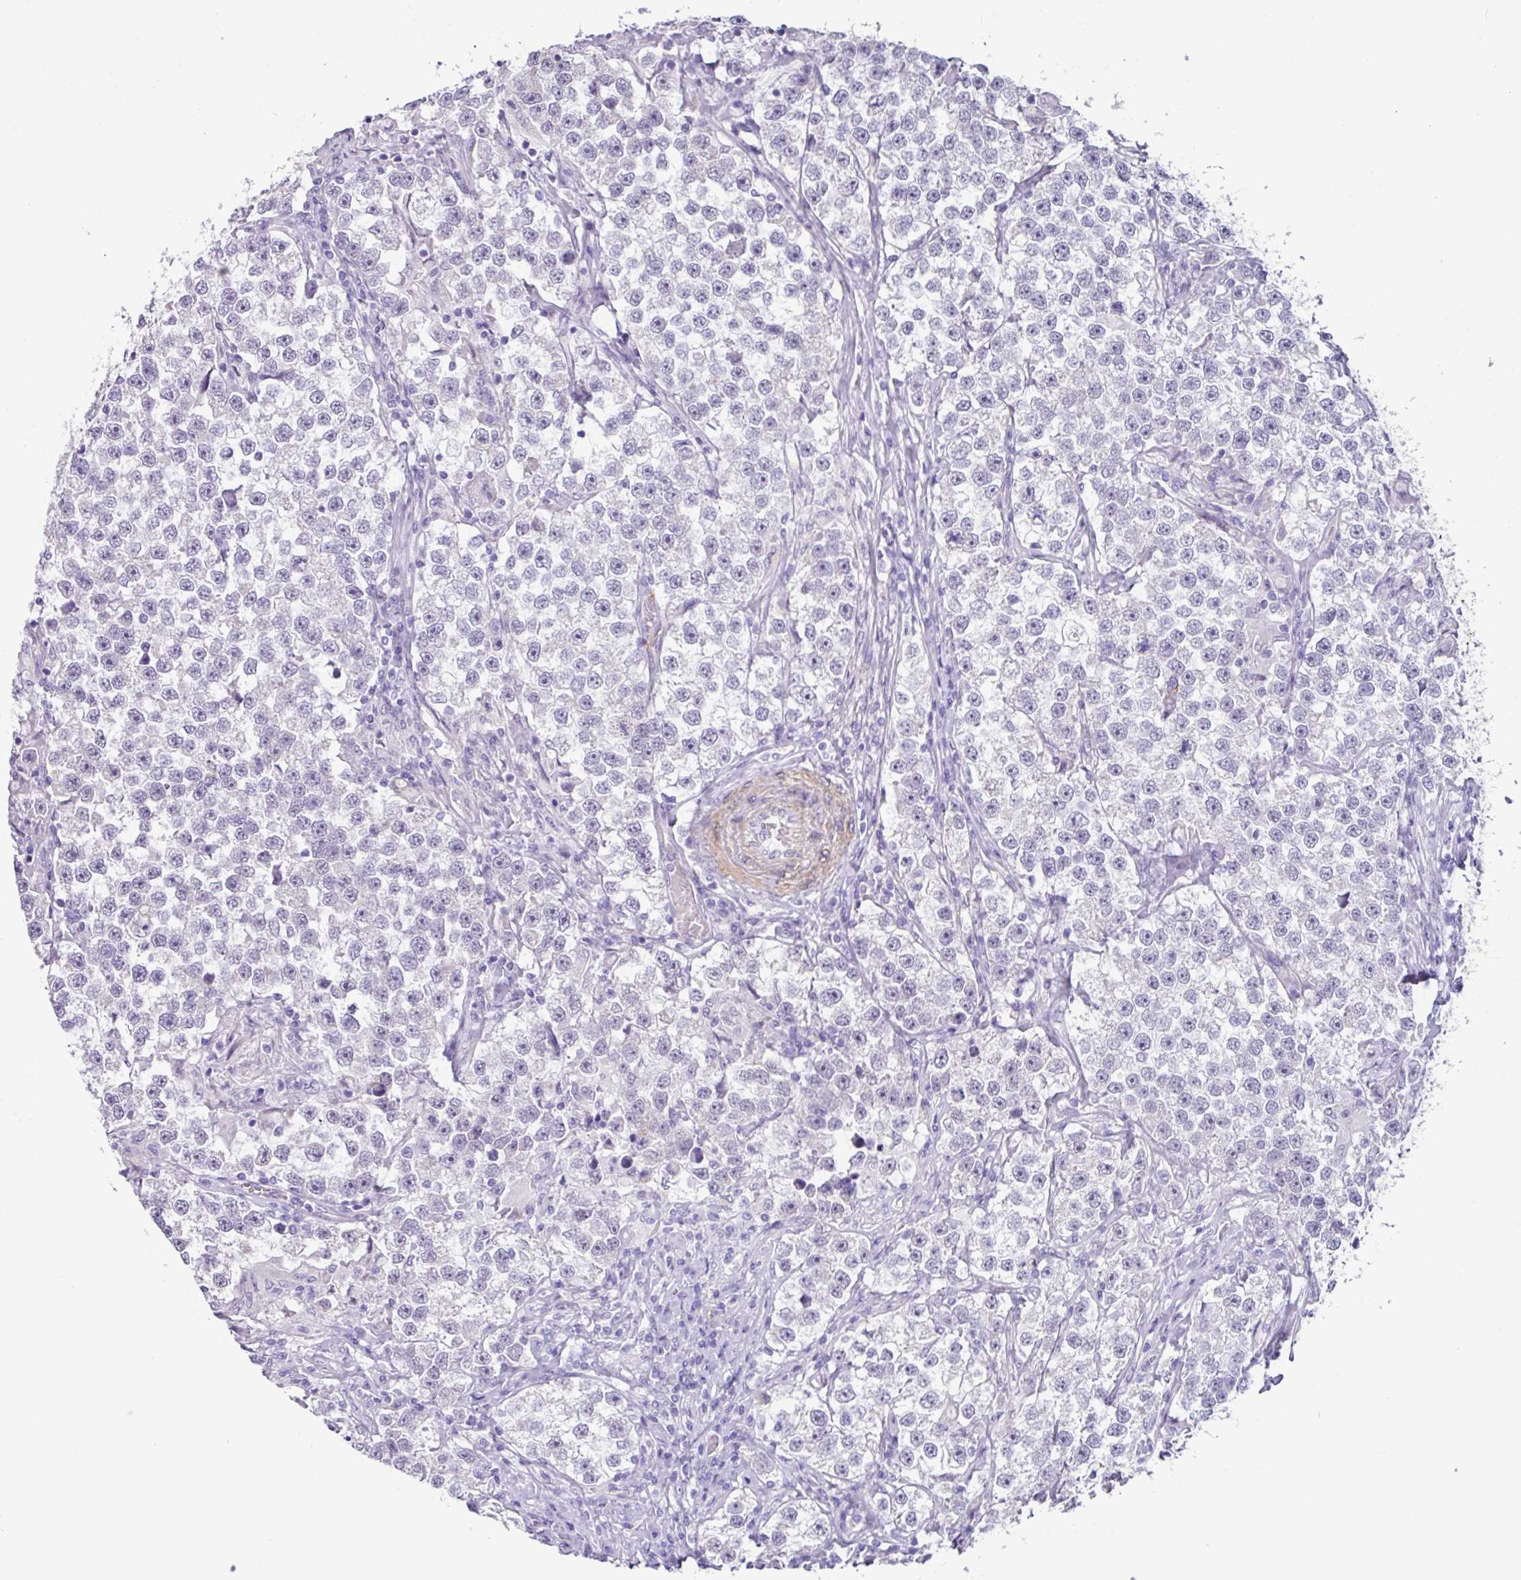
{"staining": {"intensity": "negative", "quantity": "none", "location": "none"}, "tissue": "testis cancer", "cell_type": "Tumor cells", "image_type": "cancer", "snomed": [{"axis": "morphology", "description": "Seminoma, NOS"}, {"axis": "topography", "description": "Testis"}], "caption": "This histopathology image is of testis cancer (seminoma) stained with immunohistochemistry to label a protein in brown with the nuclei are counter-stained blue. There is no expression in tumor cells. (IHC, brightfield microscopy, high magnification).", "gene": "OTX1", "patient": {"sex": "male", "age": 46}}